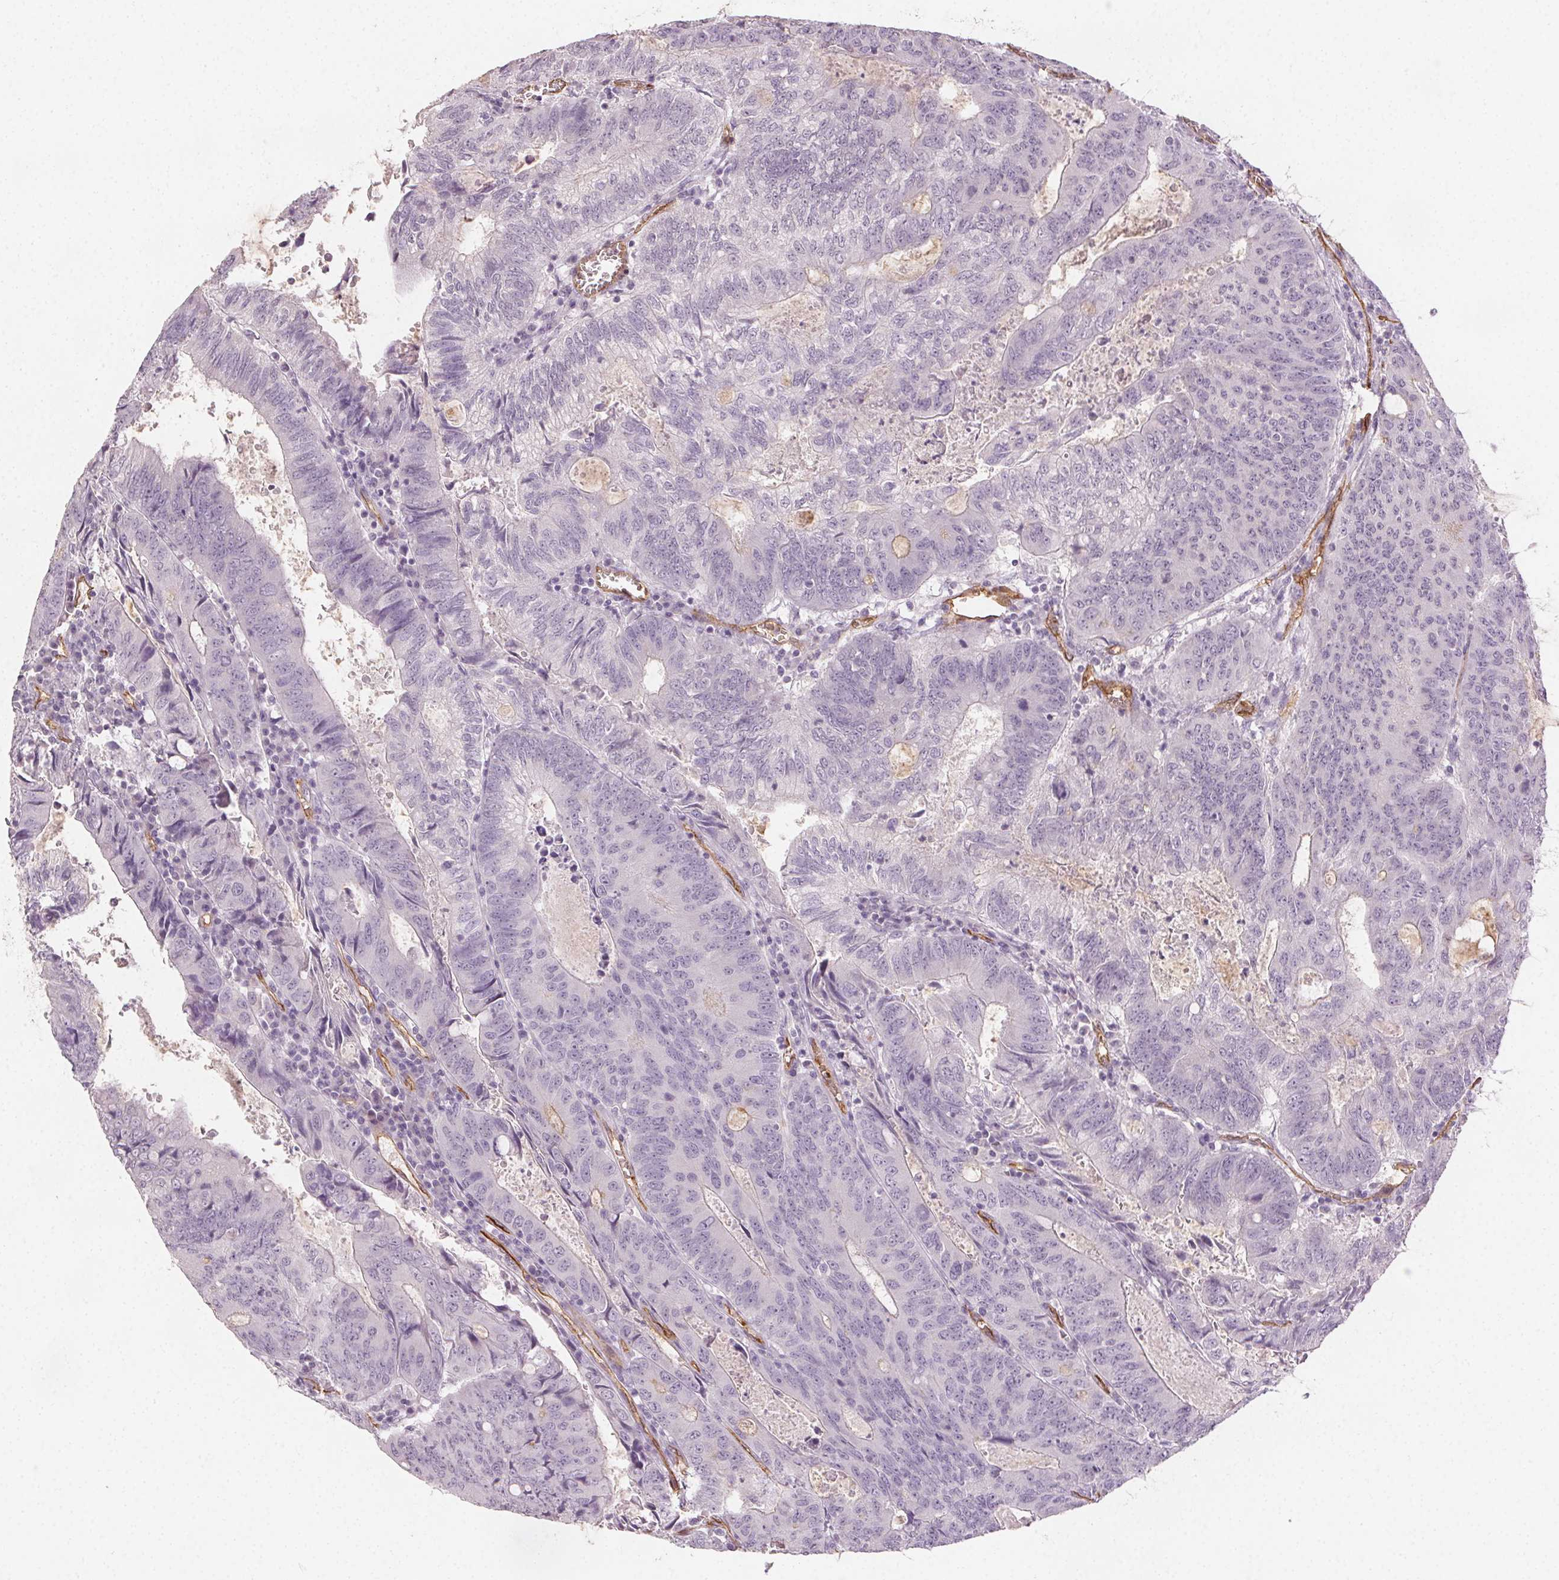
{"staining": {"intensity": "negative", "quantity": "none", "location": "none"}, "tissue": "colorectal cancer", "cell_type": "Tumor cells", "image_type": "cancer", "snomed": [{"axis": "morphology", "description": "Adenocarcinoma, NOS"}, {"axis": "topography", "description": "Colon"}], "caption": "IHC micrograph of human colorectal adenocarcinoma stained for a protein (brown), which displays no expression in tumor cells. (IHC, brightfield microscopy, high magnification).", "gene": "PODXL", "patient": {"sex": "male", "age": 67}}